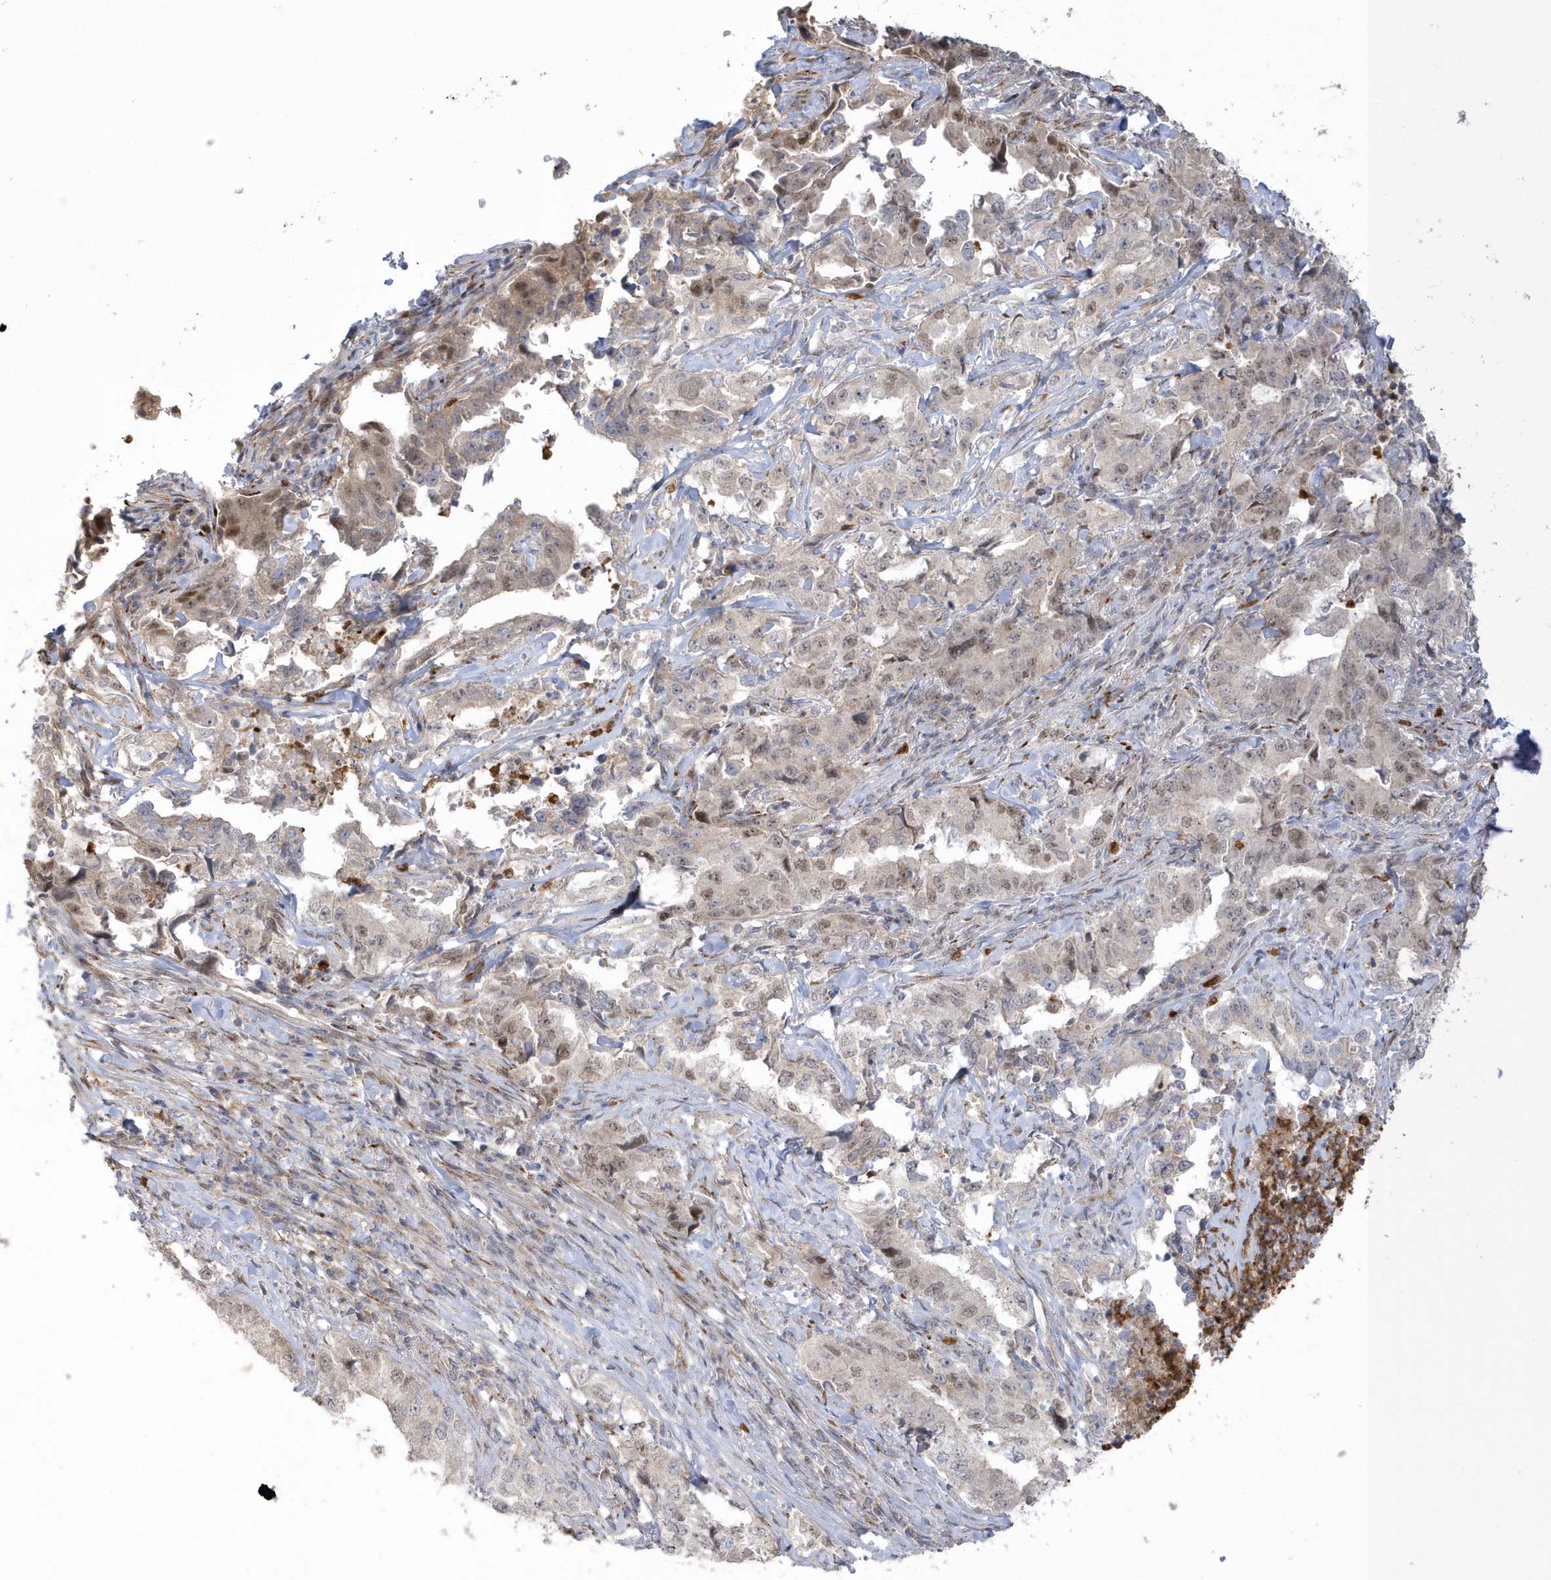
{"staining": {"intensity": "weak", "quantity": "25%-75%", "location": "nuclear"}, "tissue": "lung cancer", "cell_type": "Tumor cells", "image_type": "cancer", "snomed": [{"axis": "morphology", "description": "Adenocarcinoma, NOS"}, {"axis": "topography", "description": "Lung"}], "caption": "Protein staining reveals weak nuclear expression in about 25%-75% of tumor cells in lung cancer (adenocarcinoma).", "gene": "NAF1", "patient": {"sex": "female", "age": 51}}